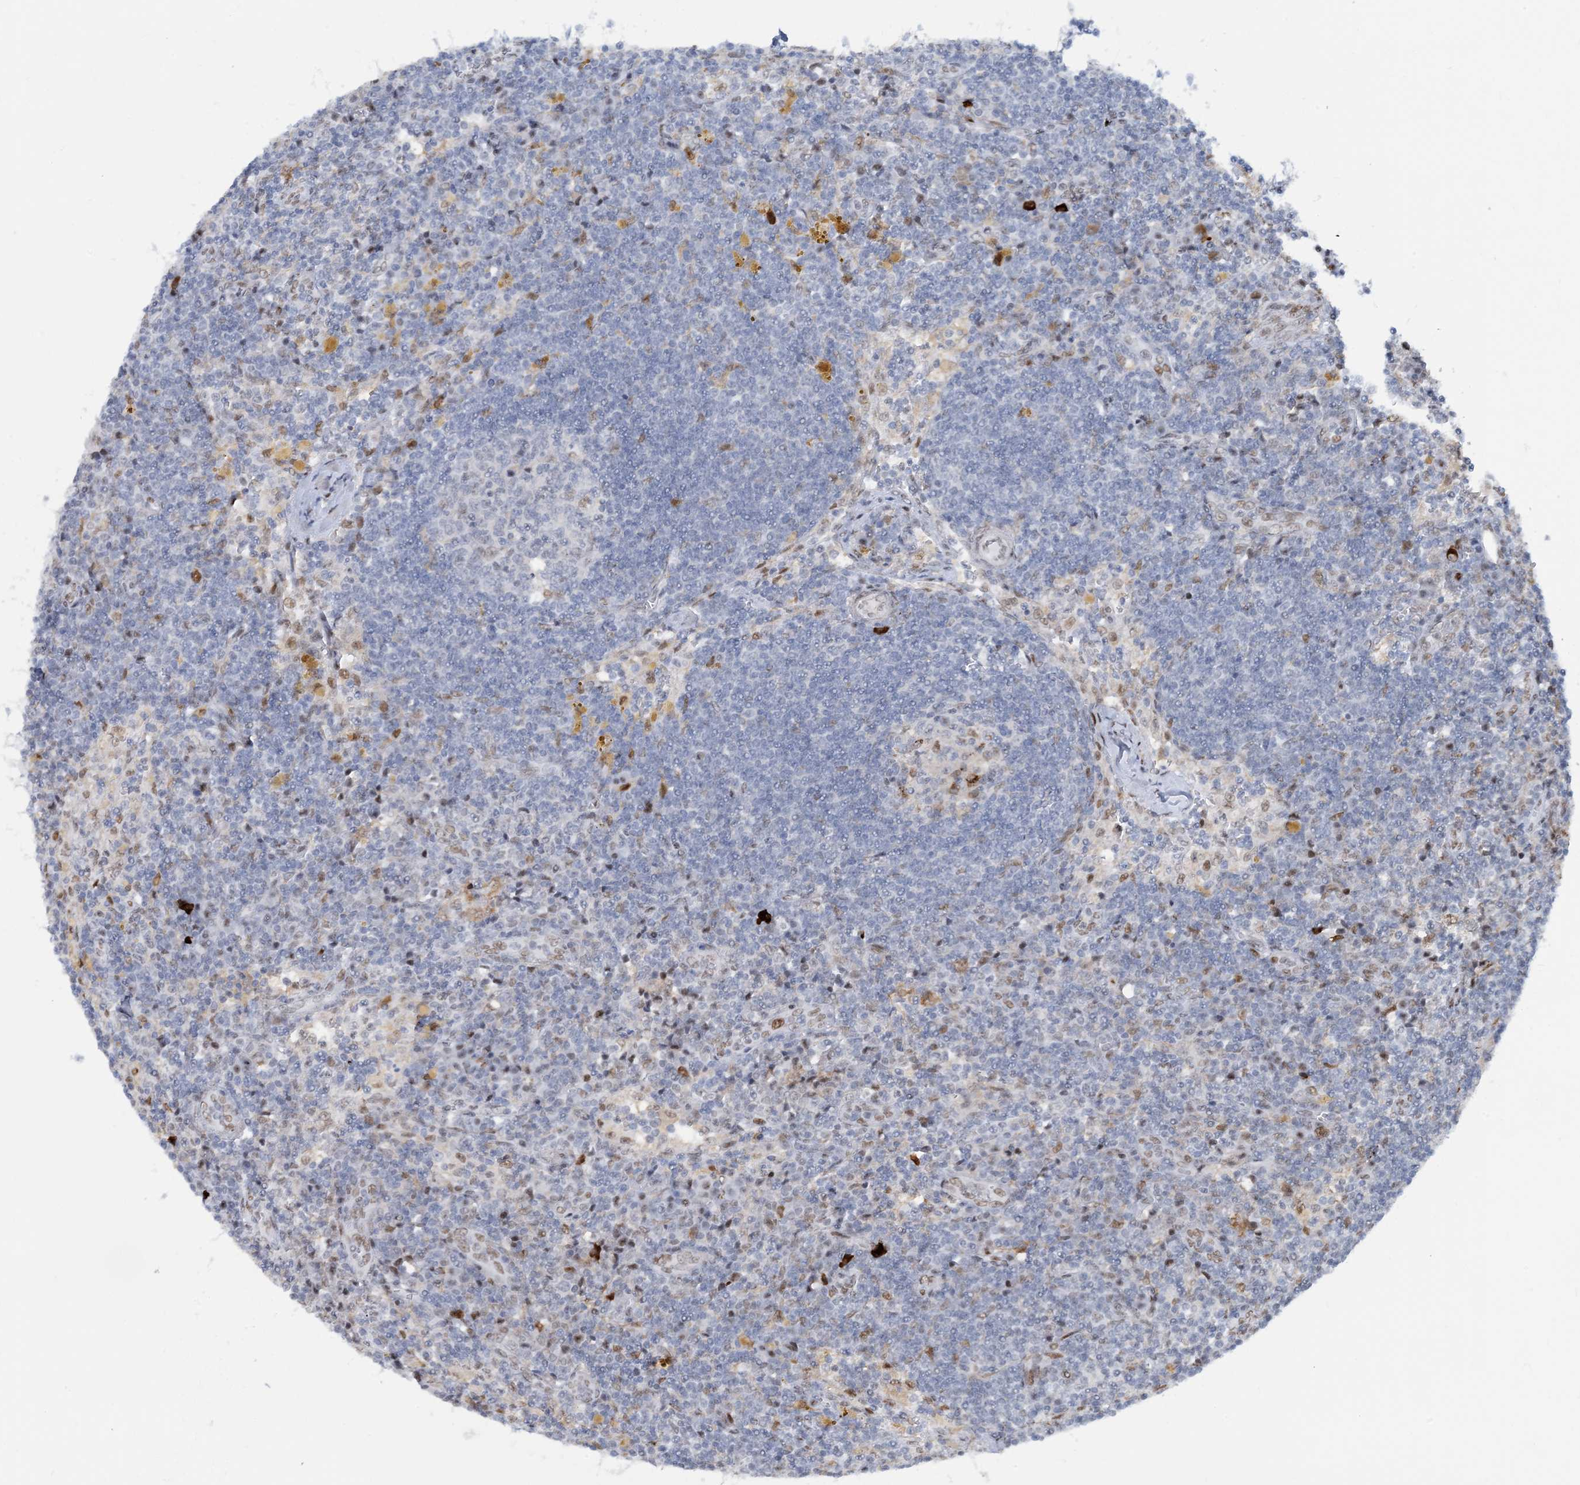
{"staining": {"intensity": "moderate", "quantity": "<25%", "location": "nuclear"}, "tissue": "lymph node", "cell_type": "Germinal center cells", "image_type": "normal", "snomed": [{"axis": "morphology", "description": "Normal tissue, NOS"}, {"axis": "morphology", "description": "Squamous cell carcinoma, metastatic, NOS"}, {"axis": "topography", "description": "Lymph node"}], "caption": "Immunohistochemical staining of unremarkable human lymph node exhibits <25% levels of moderate nuclear protein expression in approximately <25% of germinal center cells. The staining was performed using DAB (3,3'-diaminobenzidine) to visualize the protein expression in brown, while the nuclei were stained in blue with hematoxylin (Magnification: 20x).", "gene": "HEMK1", "patient": {"sex": "male", "age": 73}}